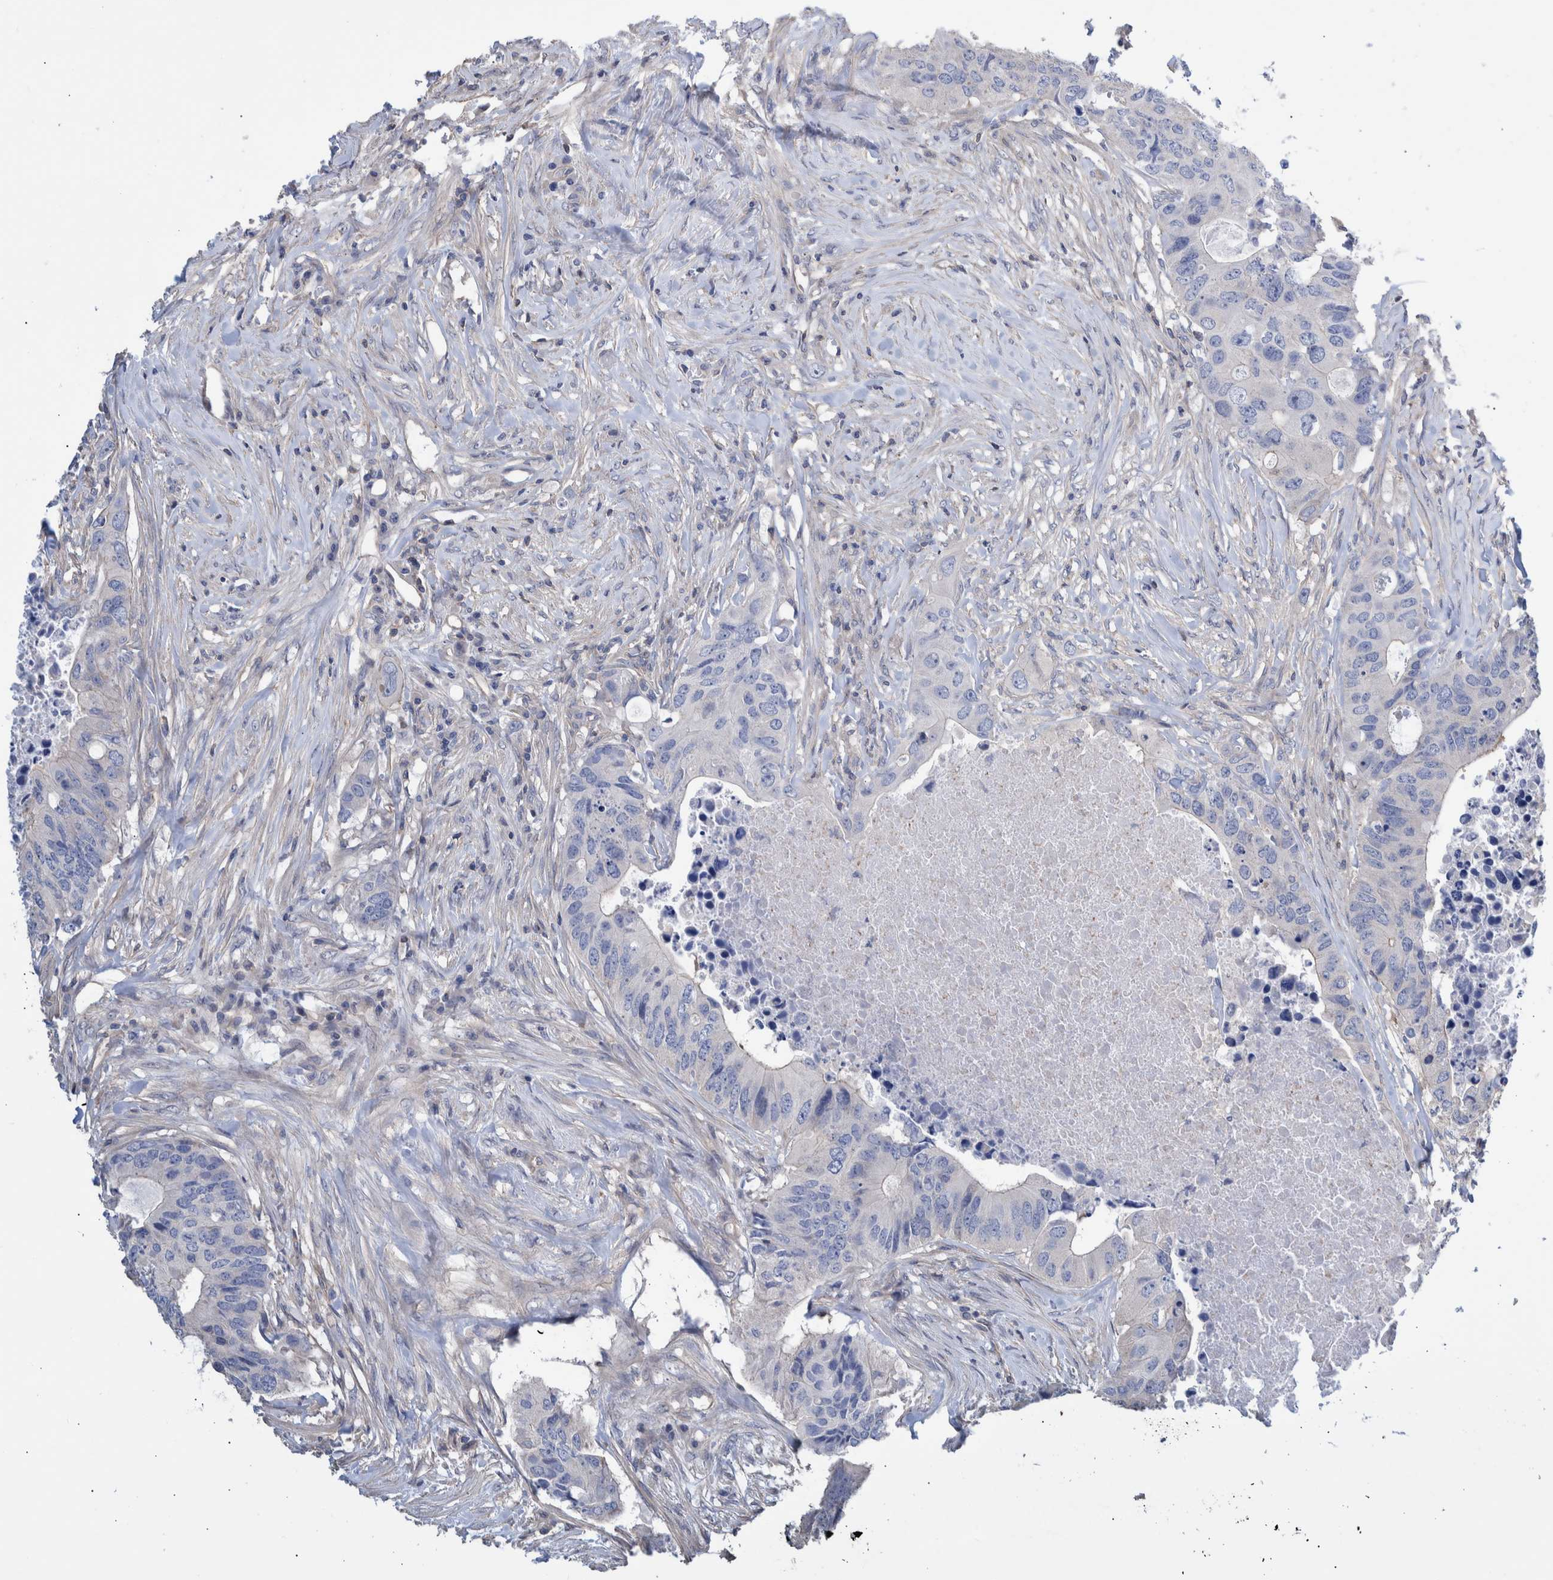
{"staining": {"intensity": "negative", "quantity": "none", "location": "none"}, "tissue": "colorectal cancer", "cell_type": "Tumor cells", "image_type": "cancer", "snomed": [{"axis": "morphology", "description": "Adenocarcinoma, NOS"}, {"axis": "topography", "description": "Colon"}], "caption": "Adenocarcinoma (colorectal) was stained to show a protein in brown. There is no significant positivity in tumor cells.", "gene": "PPP3CC", "patient": {"sex": "male", "age": 71}}